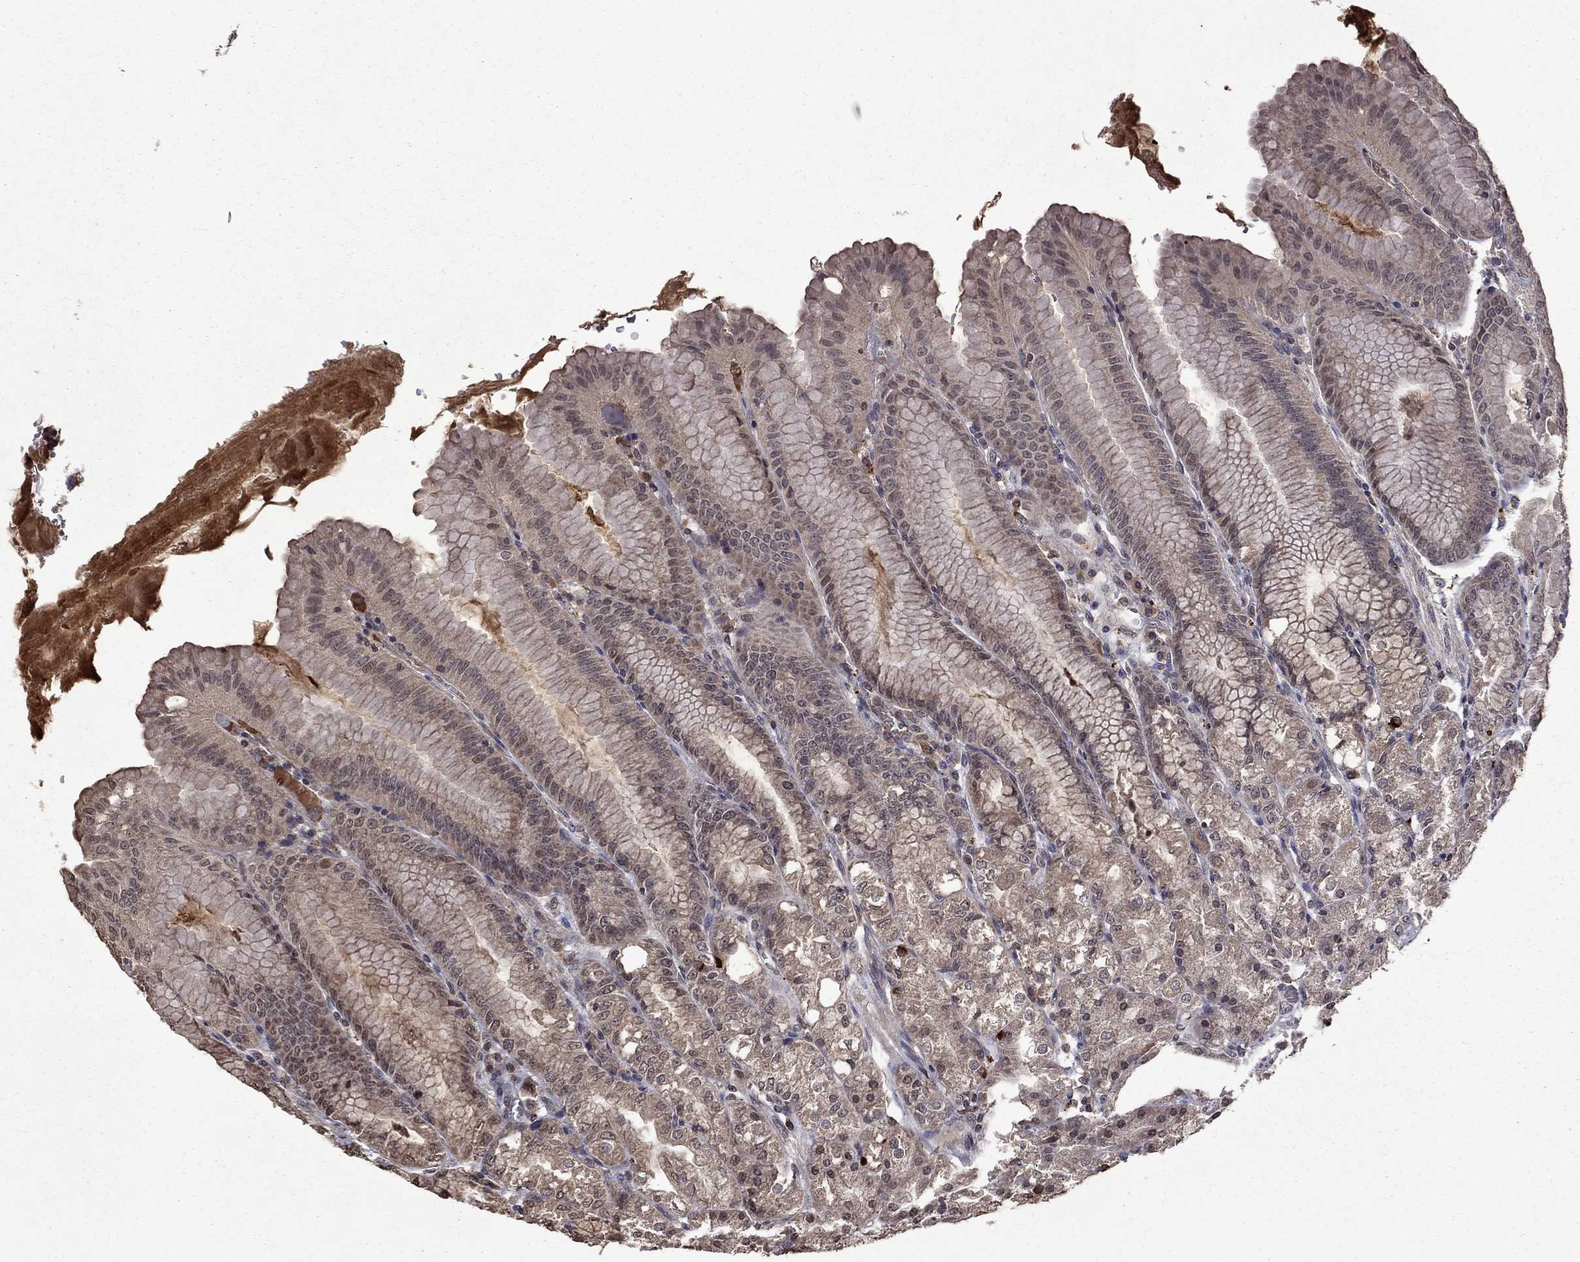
{"staining": {"intensity": "weak", "quantity": "<25%", "location": "cytoplasmic/membranous"}, "tissue": "stomach", "cell_type": "Glandular cells", "image_type": "normal", "snomed": [{"axis": "morphology", "description": "Normal tissue, NOS"}, {"axis": "topography", "description": "Stomach"}], "caption": "Glandular cells show no significant expression in normal stomach.", "gene": "NLGN1", "patient": {"sex": "male", "age": 71}}